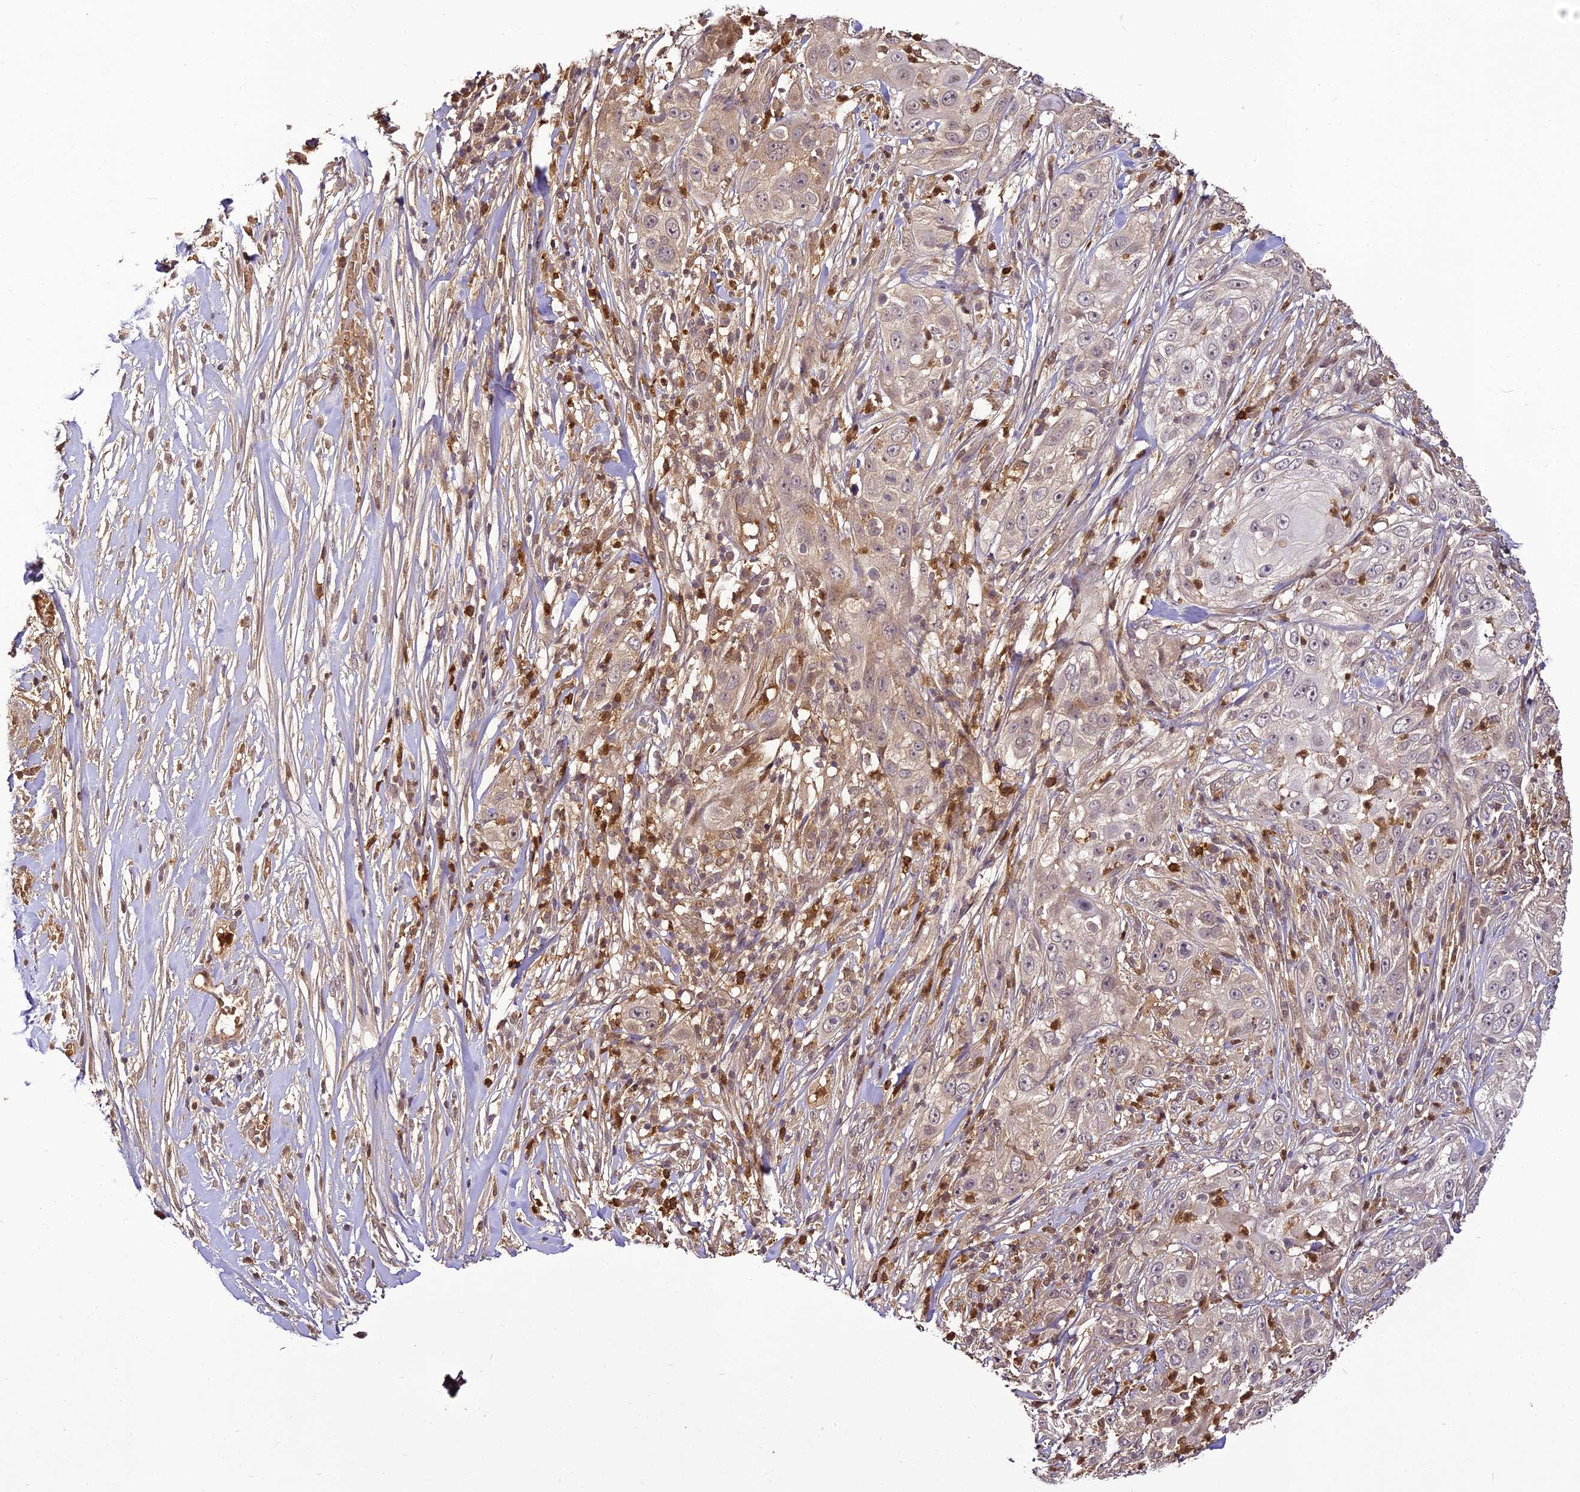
{"staining": {"intensity": "weak", "quantity": "<25%", "location": "cytoplasmic/membranous"}, "tissue": "skin cancer", "cell_type": "Tumor cells", "image_type": "cancer", "snomed": [{"axis": "morphology", "description": "Squamous cell carcinoma, NOS"}, {"axis": "topography", "description": "Skin"}], "caption": "IHC image of neoplastic tissue: human skin squamous cell carcinoma stained with DAB exhibits no significant protein expression in tumor cells.", "gene": "BCDIN3D", "patient": {"sex": "female", "age": 44}}